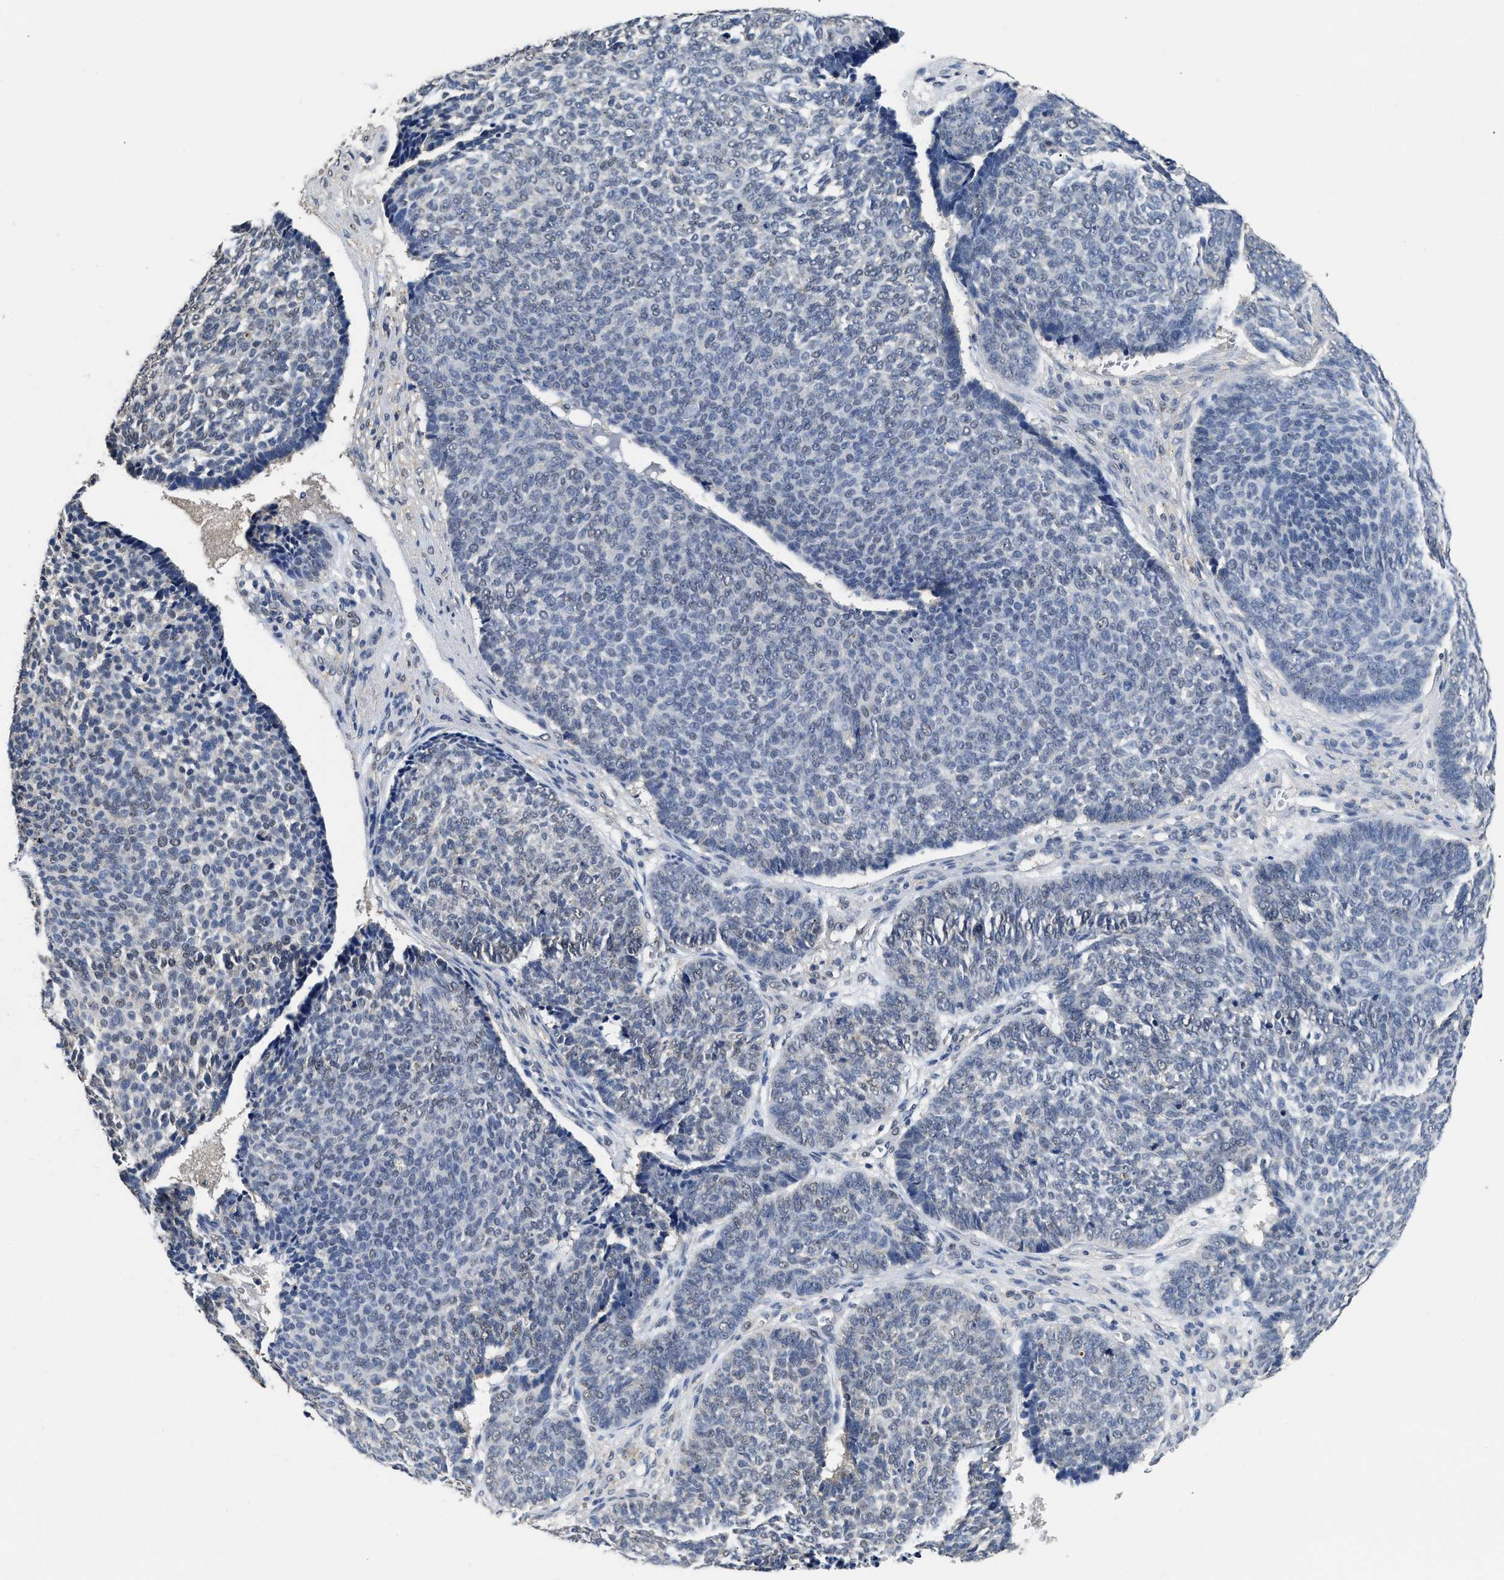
{"staining": {"intensity": "negative", "quantity": "none", "location": "none"}, "tissue": "skin cancer", "cell_type": "Tumor cells", "image_type": "cancer", "snomed": [{"axis": "morphology", "description": "Basal cell carcinoma"}, {"axis": "topography", "description": "Skin"}], "caption": "DAB immunohistochemical staining of basal cell carcinoma (skin) exhibits no significant staining in tumor cells.", "gene": "CTNNA1", "patient": {"sex": "male", "age": 84}}